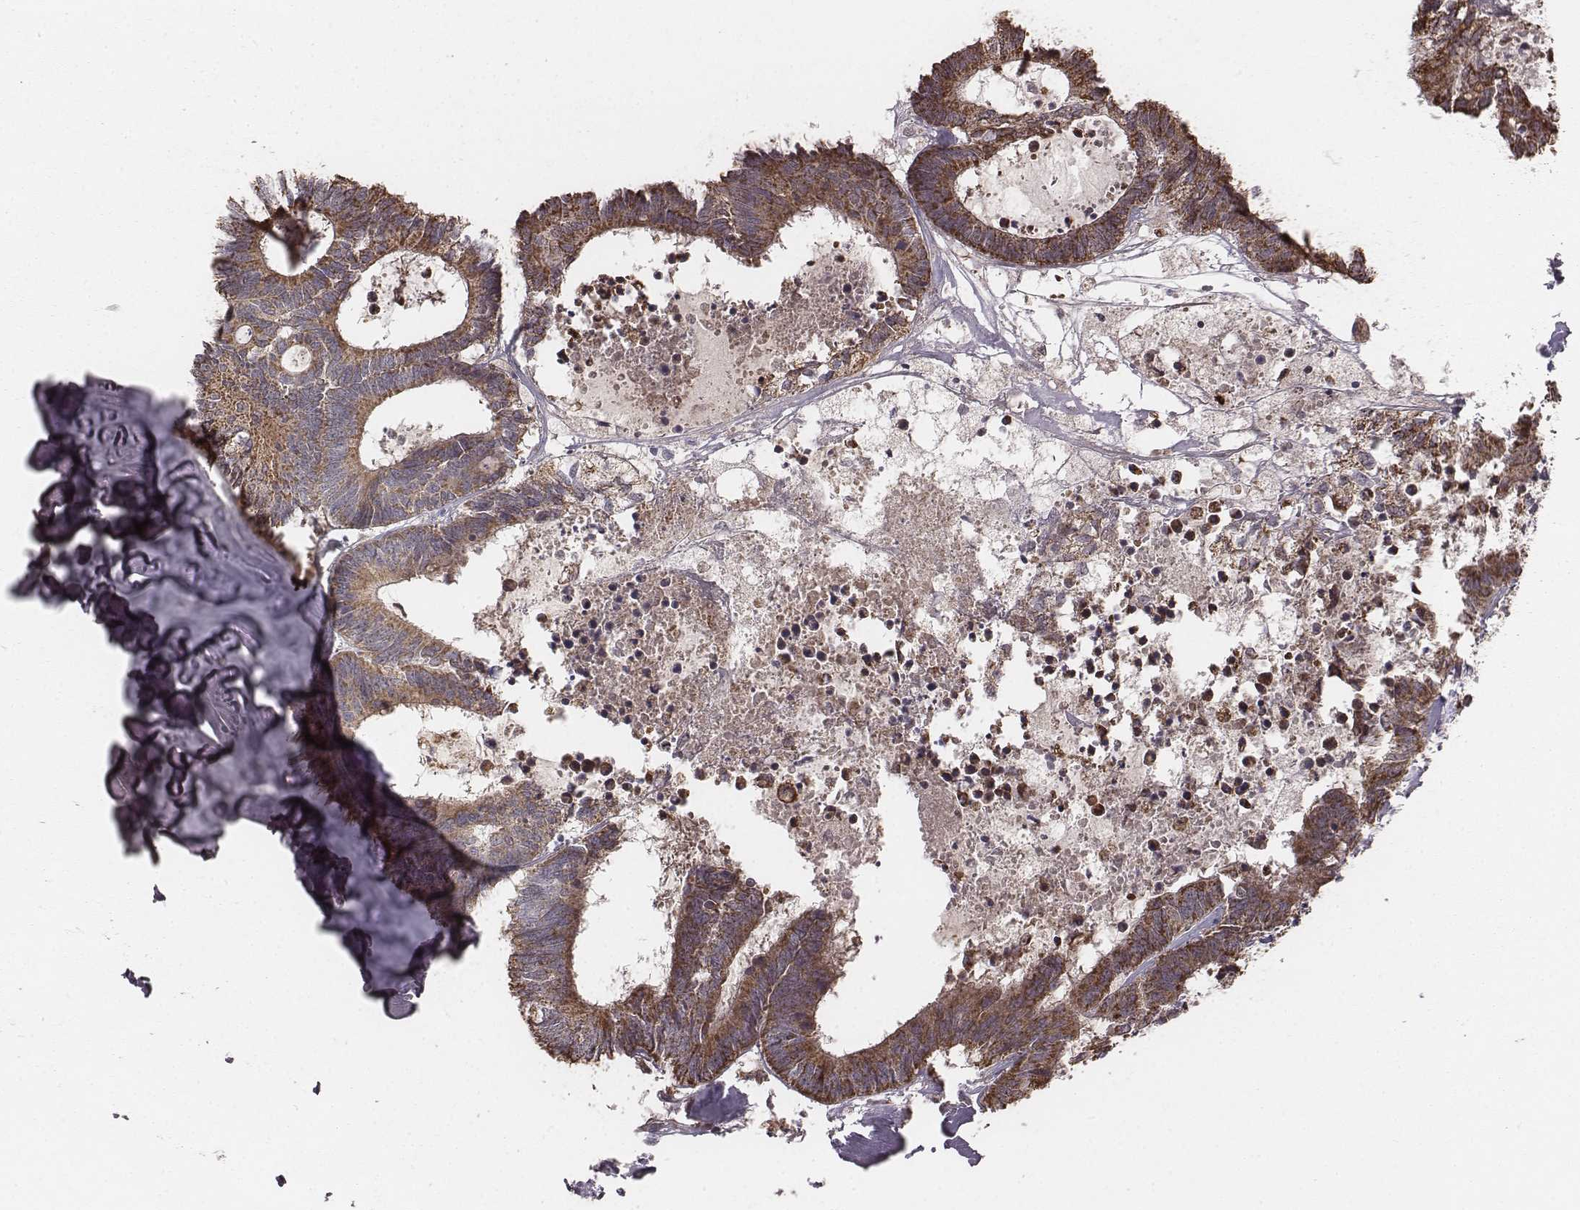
{"staining": {"intensity": "moderate", "quantity": ">75%", "location": "cytoplasmic/membranous"}, "tissue": "colorectal cancer", "cell_type": "Tumor cells", "image_type": "cancer", "snomed": [{"axis": "morphology", "description": "Adenocarcinoma, NOS"}, {"axis": "topography", "description": "Colon"}, {"axis": "topography", "description": "Rectum"}], "caption": "Moderate cytoplasmic/membranous positivity for a protein is identified in about >75% of tumor cells of adenocarcinoma (colorectal) using IHC.", "gene": "PDCD2L", "patient": {"sex": "male", "age": 57}}